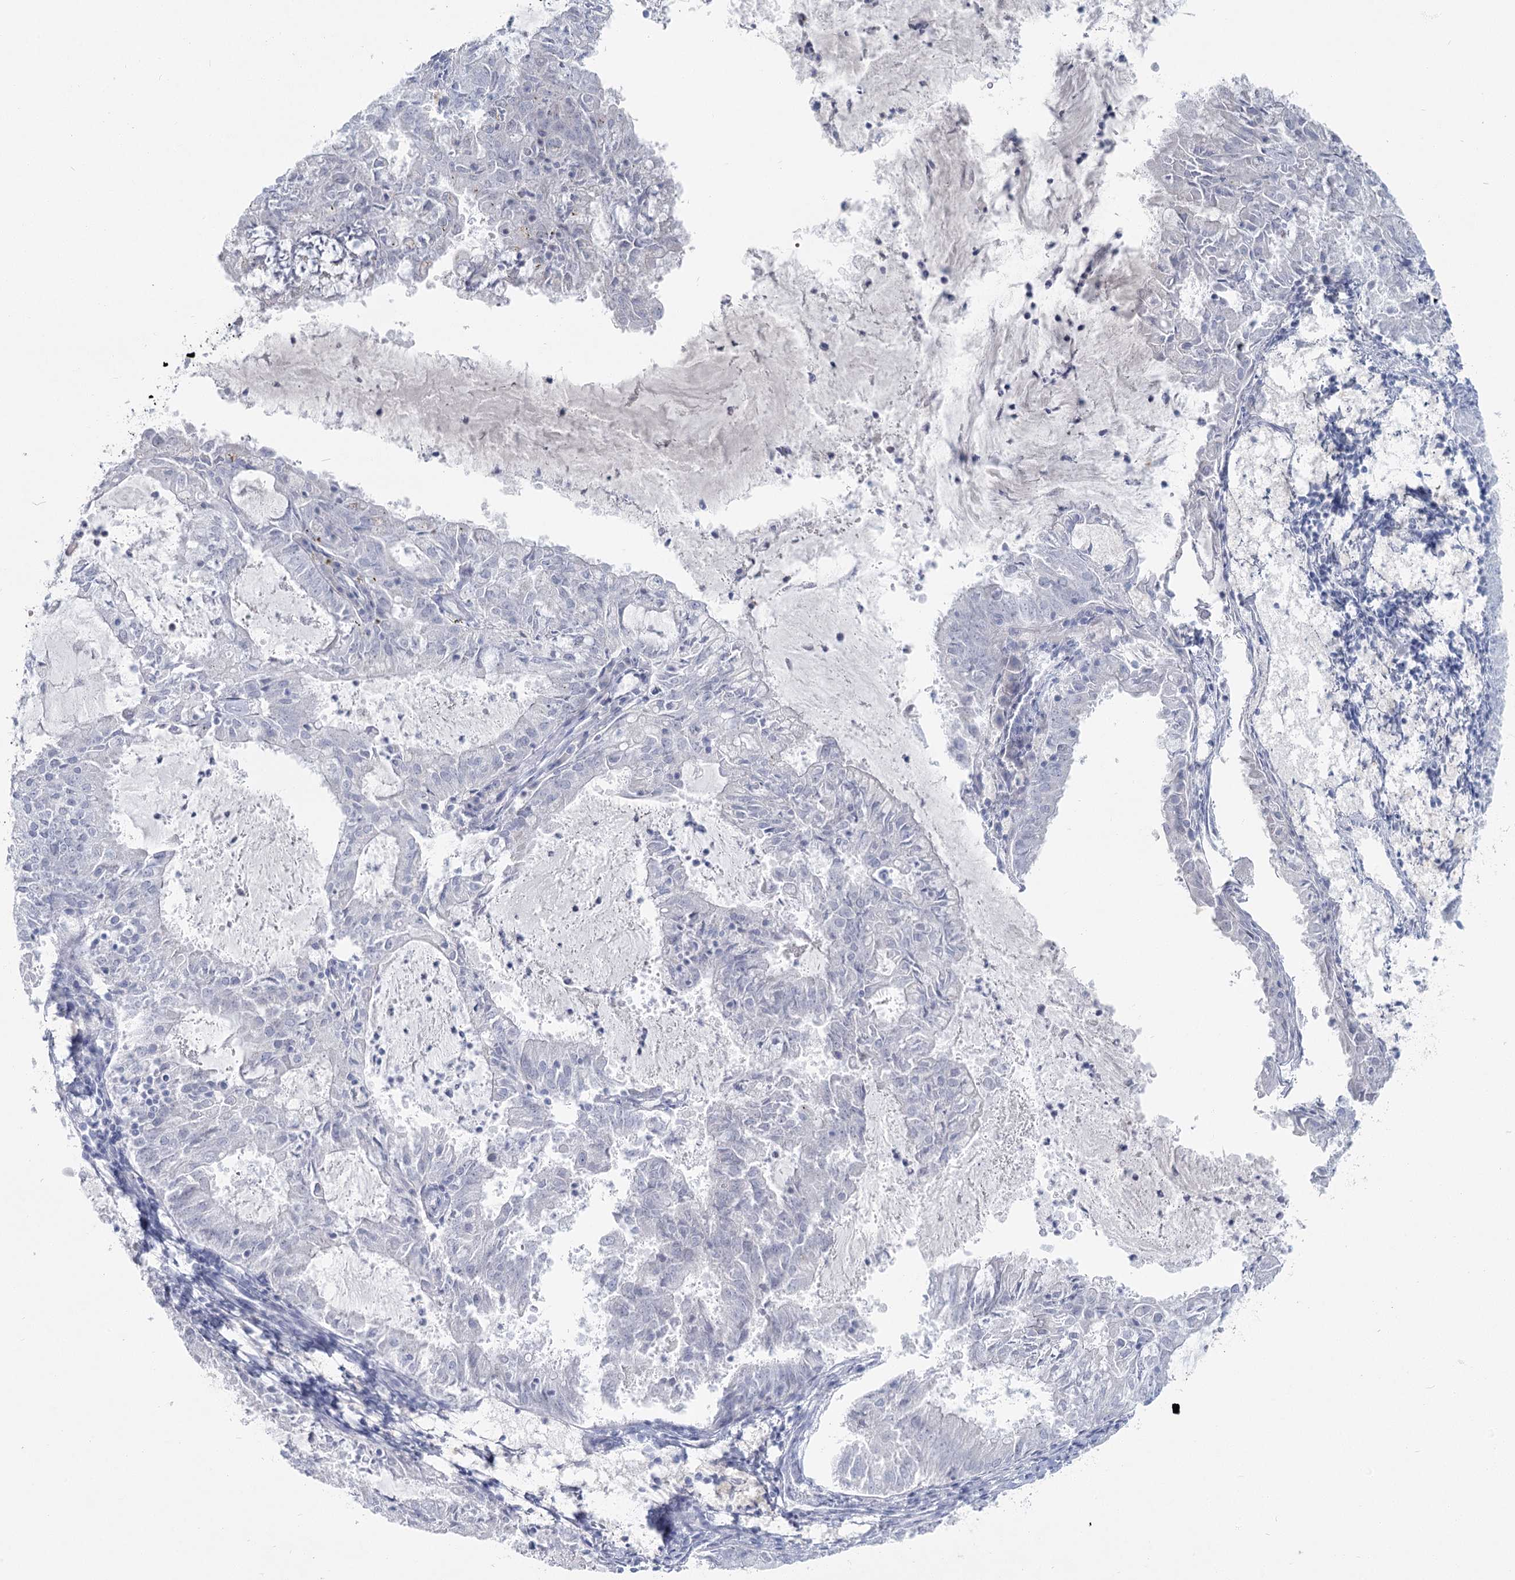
{"staining": {"intensity": "negative", "quantity": "none", "location": "none"}, "tissue": "endometrial cancer", "cell_type": "Tumor cells", "image_type": "cancer", "snomed": [{"axis": "morphology", "description": "Adenocarcinoma, NOS"}, {"axis": "topography", "description": "Endometrium"}], "caption": "Tumor cells show no significant staining in endometrial cancer.", "gene": "IFIT5", "patient": {"sex": "female", "age": 57}}